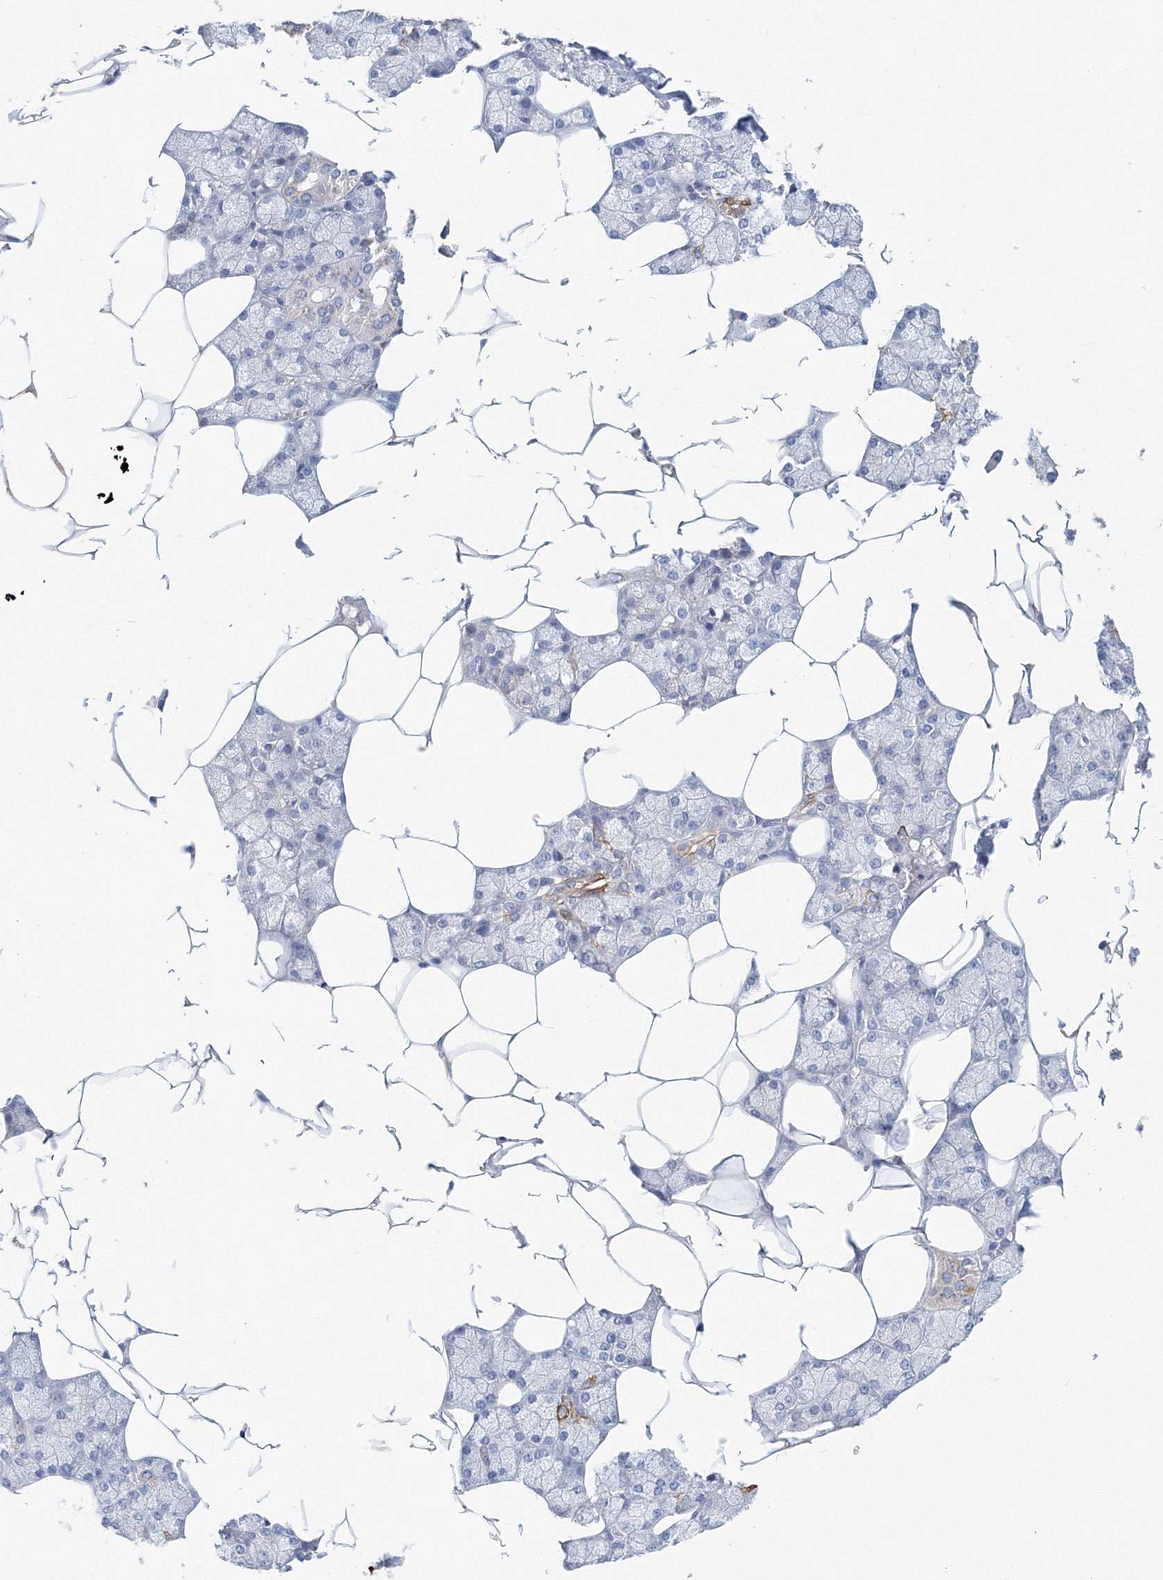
{"staining": {"intensity": "negative", "quantity": "none", "location": "none"}, "tissue": "salivary gland", "cell_type": "Glandular cells", "image_type": "normal", "snomed": [{"axis": "morphology", "description": "Normal tissue, NOS"}, {"axis": "topography", "description": "Salivary gland"}], "caption": "Protein analysis of unremarkable salivary gland shows no significant positivity in glandular cells. (IHC, brightfield microscopy, high magnification).", "gene": "LRRIQ4", "patient": {"sex": "male", "age": 62}}